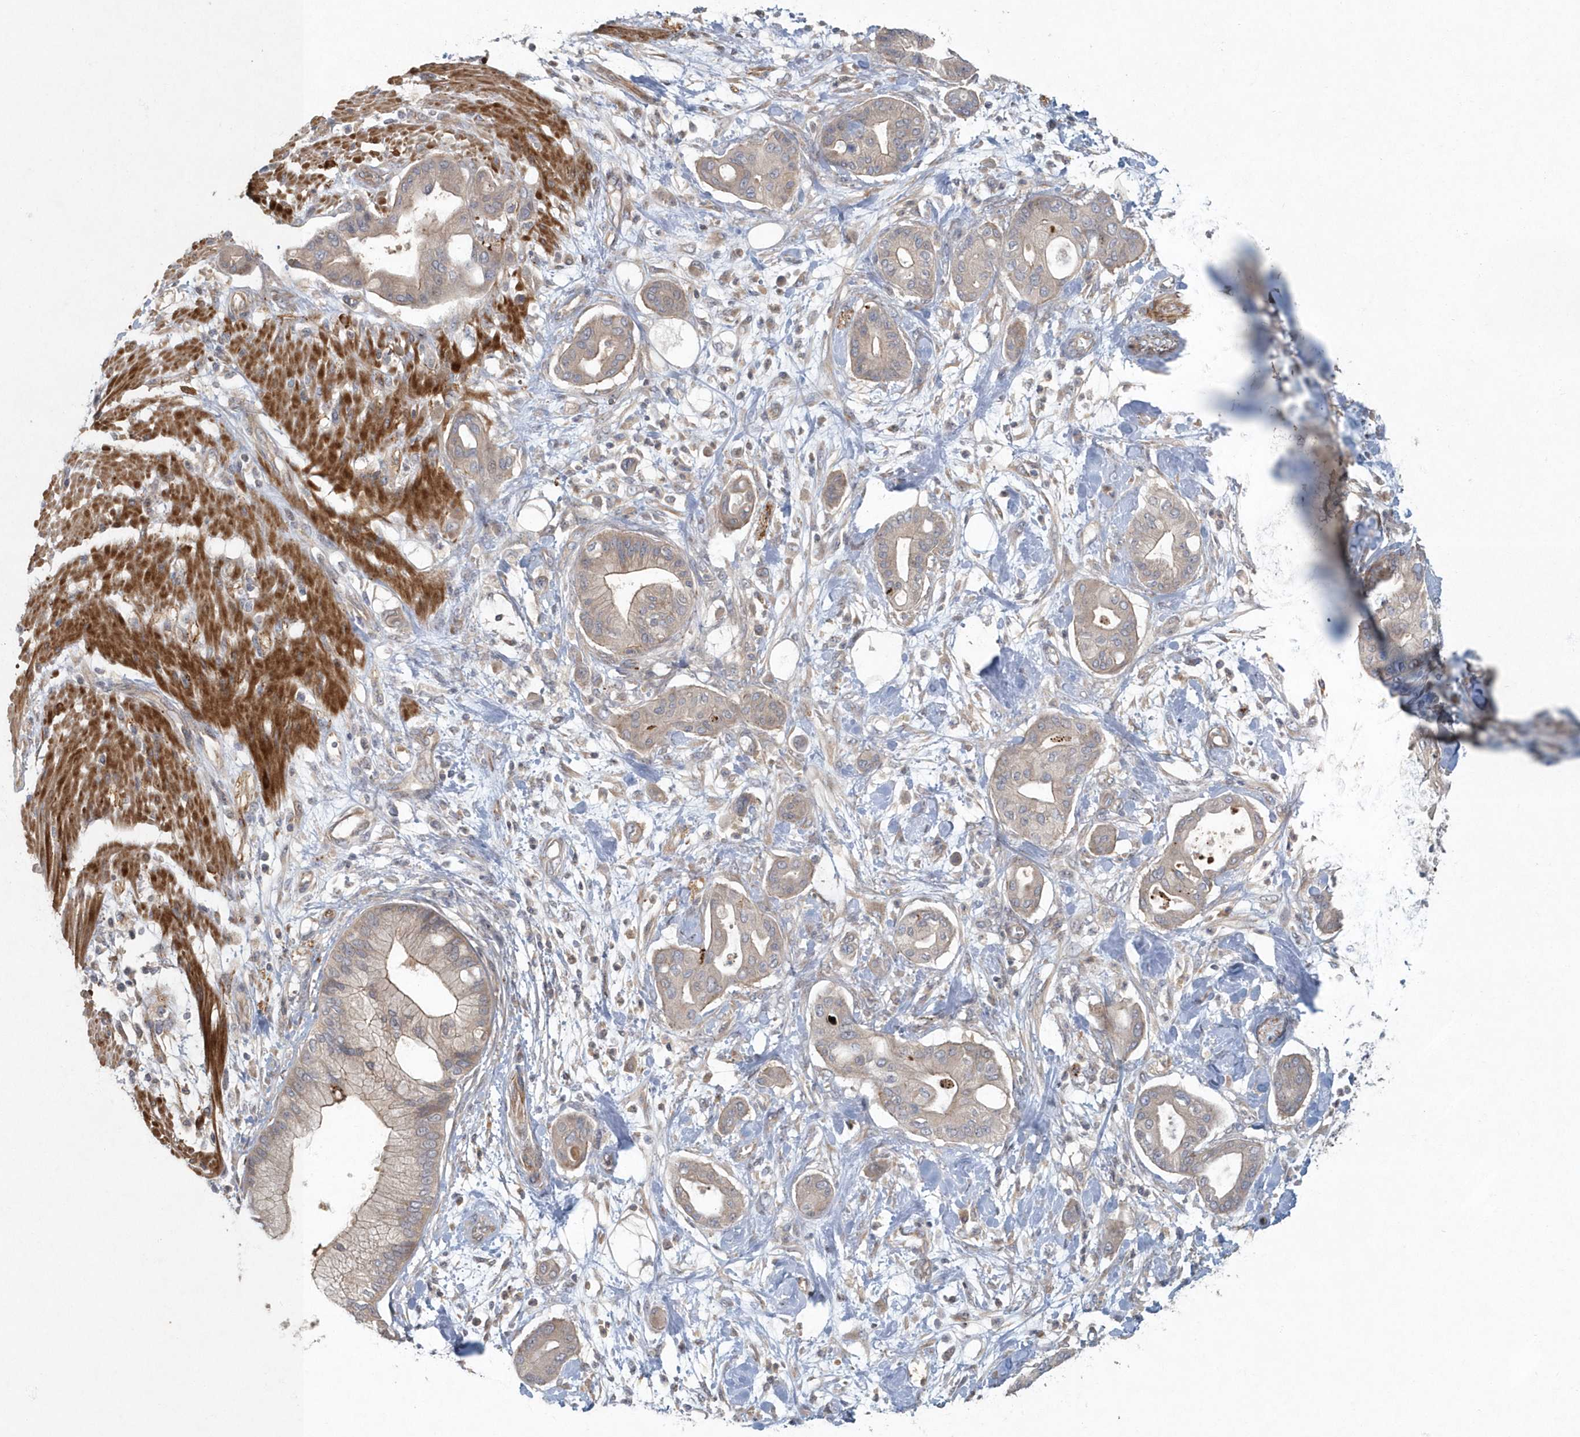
{"staining": {"intensity": "weak", "quantity": "<25%", "location": "cytoplasmic/membranous"}, "tissue": "pancreatic cancer", "cell_type": "Tumor cells", "image_type": "cancer", "snomed": [{"axis": "morphology", "description": "Adenocarcinoma, NOS"}, {"axis": "morphology", "description": "Adenocarcinoma, metastatic, NOS"}, {"axis": "topography", "description": "Lymph node"}, {"axis": "topography", "description": "Pancreas"}, {"axis": "topography", "description": "Duodenum"}], "caption": "High magnification brightfield microscopy of pancreatic cancer (metastatic adenocarcinoma) stained with DAB (brown) and counterstained with hematoxylin (blue): tumor cells show no significant positivity.", "gene": "ARHGEF38", "patient": {"sex": "female", "age": 64}}